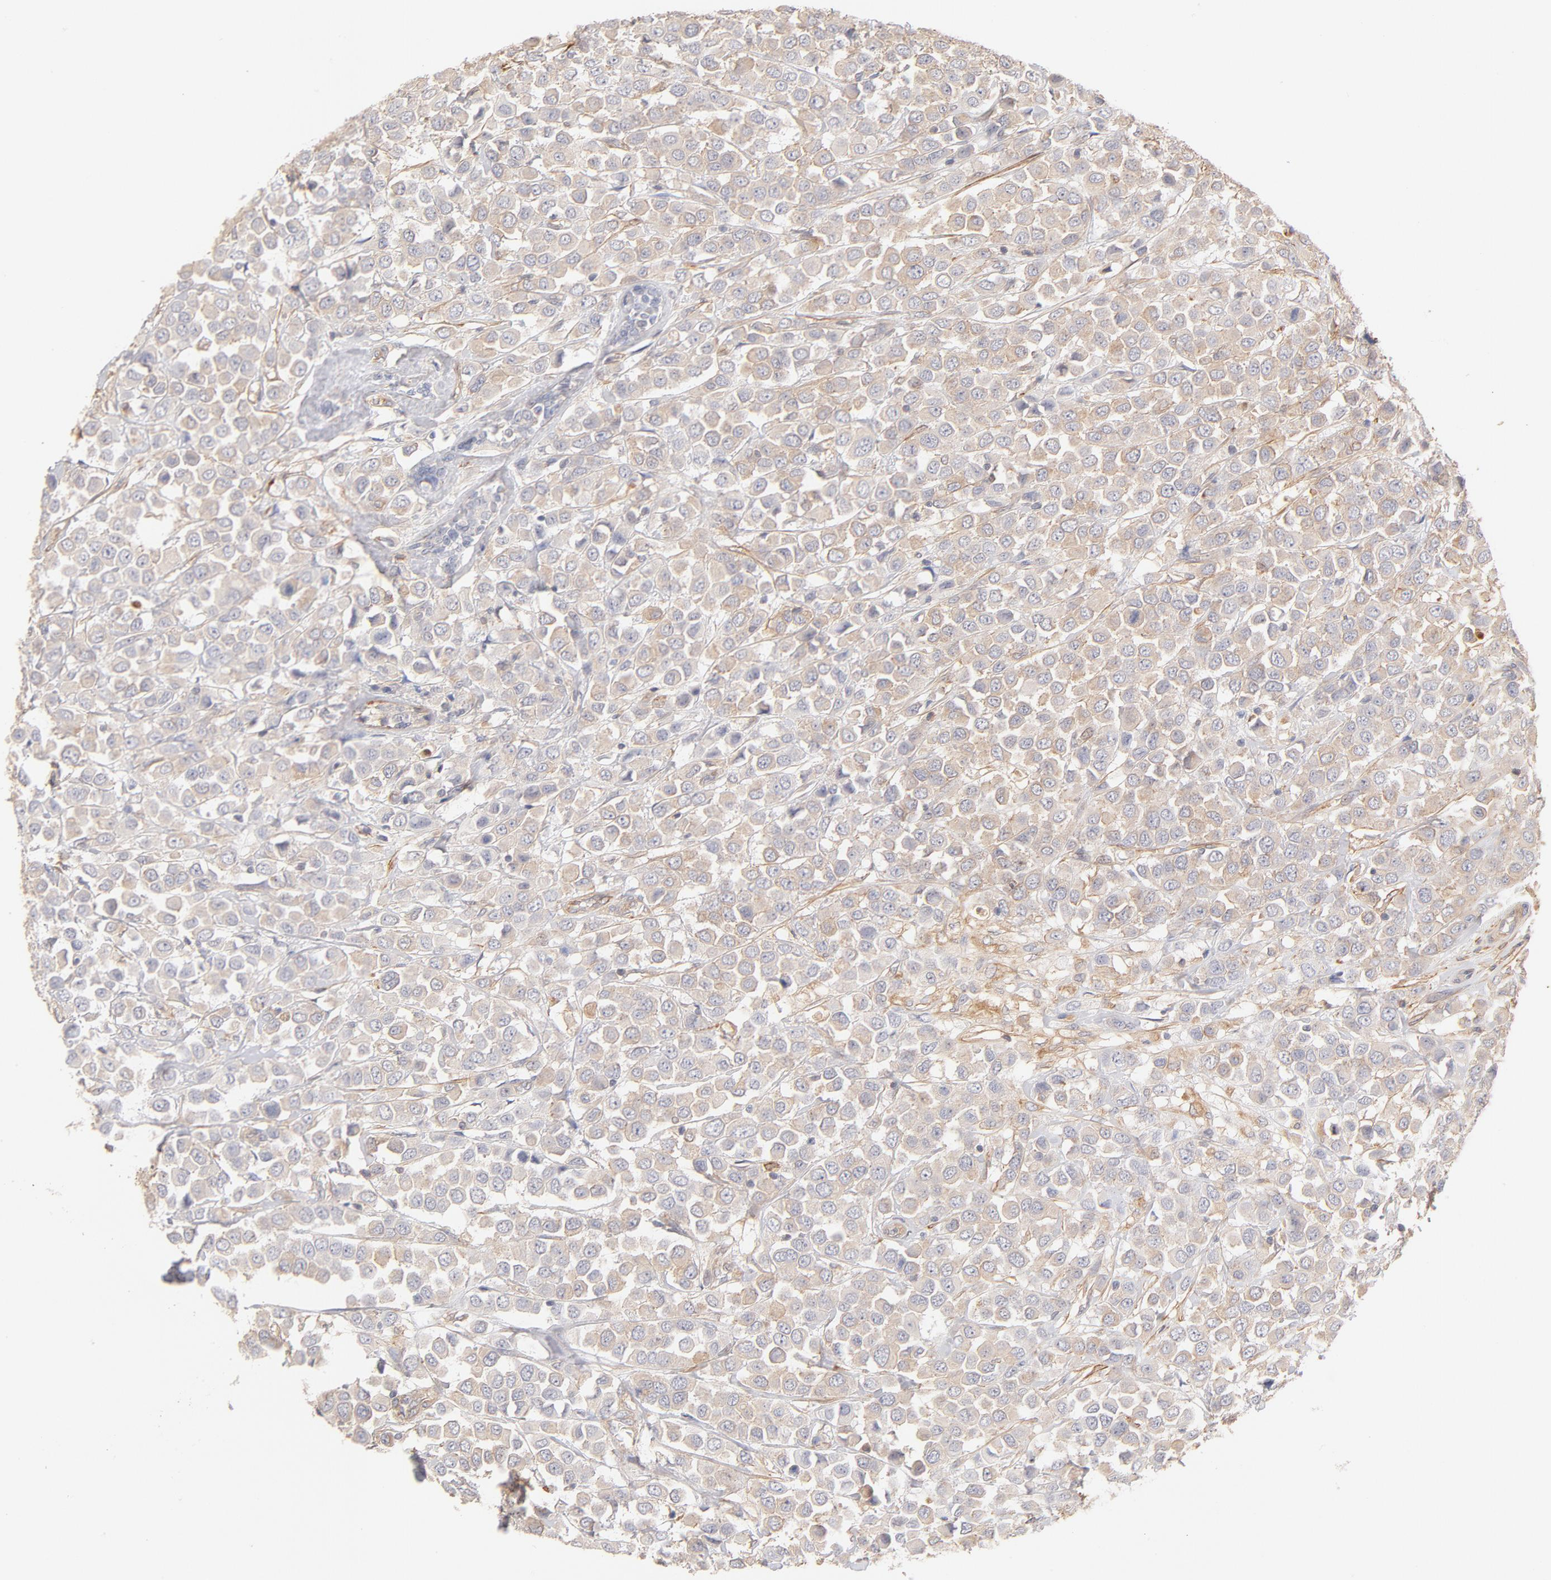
{"staining": {"intensity": "weak", "quantity": ">75%", "location": "cytoplasmic/membranous"}, "tissue": "breast cancer", "cell_type": "Tumor cells", "image_type": "cancer", "snomed": [{"axis": "morphology", "description": "Duct carcinoma"}, {"axis": "topography", "description": "Breast"}], "caption": "Intraductal carcinoma (breast) stained with DAB (3,3'-diaminobenzidine) IHC displays low levels of weak cytoplasmic/membranous positivity in approximately >75% of tumor cells.", "gene": "LDLRAP1", "patient": {"sex": "female", "age": 61}}